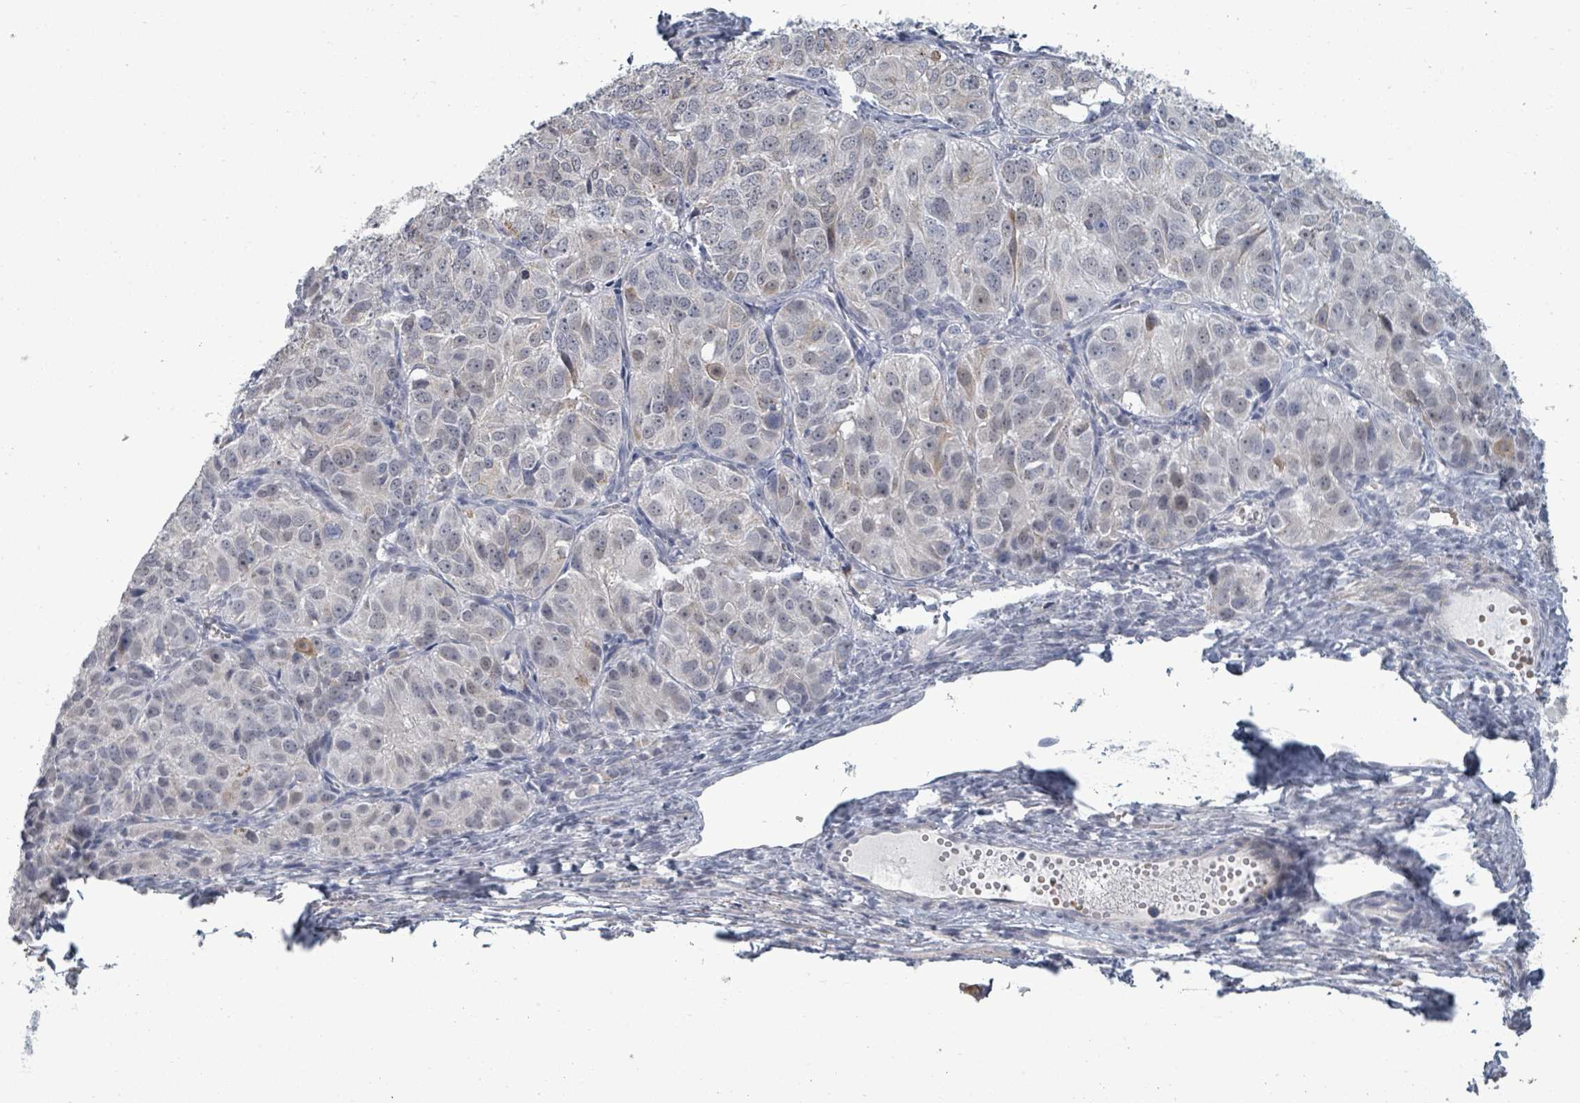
{"staining": {"intensity": "negative", "quantity": "none", "location": "none"}, "tissue": "ovarian cancer", "cell_type": "Tumor cells", "image_type": "cancer", "snomed": [{"axis": "morphology", "description": "Carcinoma, endometroid"}, {"axis": "topography", "description": "Ovary"}], "caption": "Human ovarian cancer (endometroid carcinoma) stained for a protein using immunohistochemistry shows no staining in tumor cells.", "gene": "PTPN20", "patient": {"sex": "female", "age": 51}}